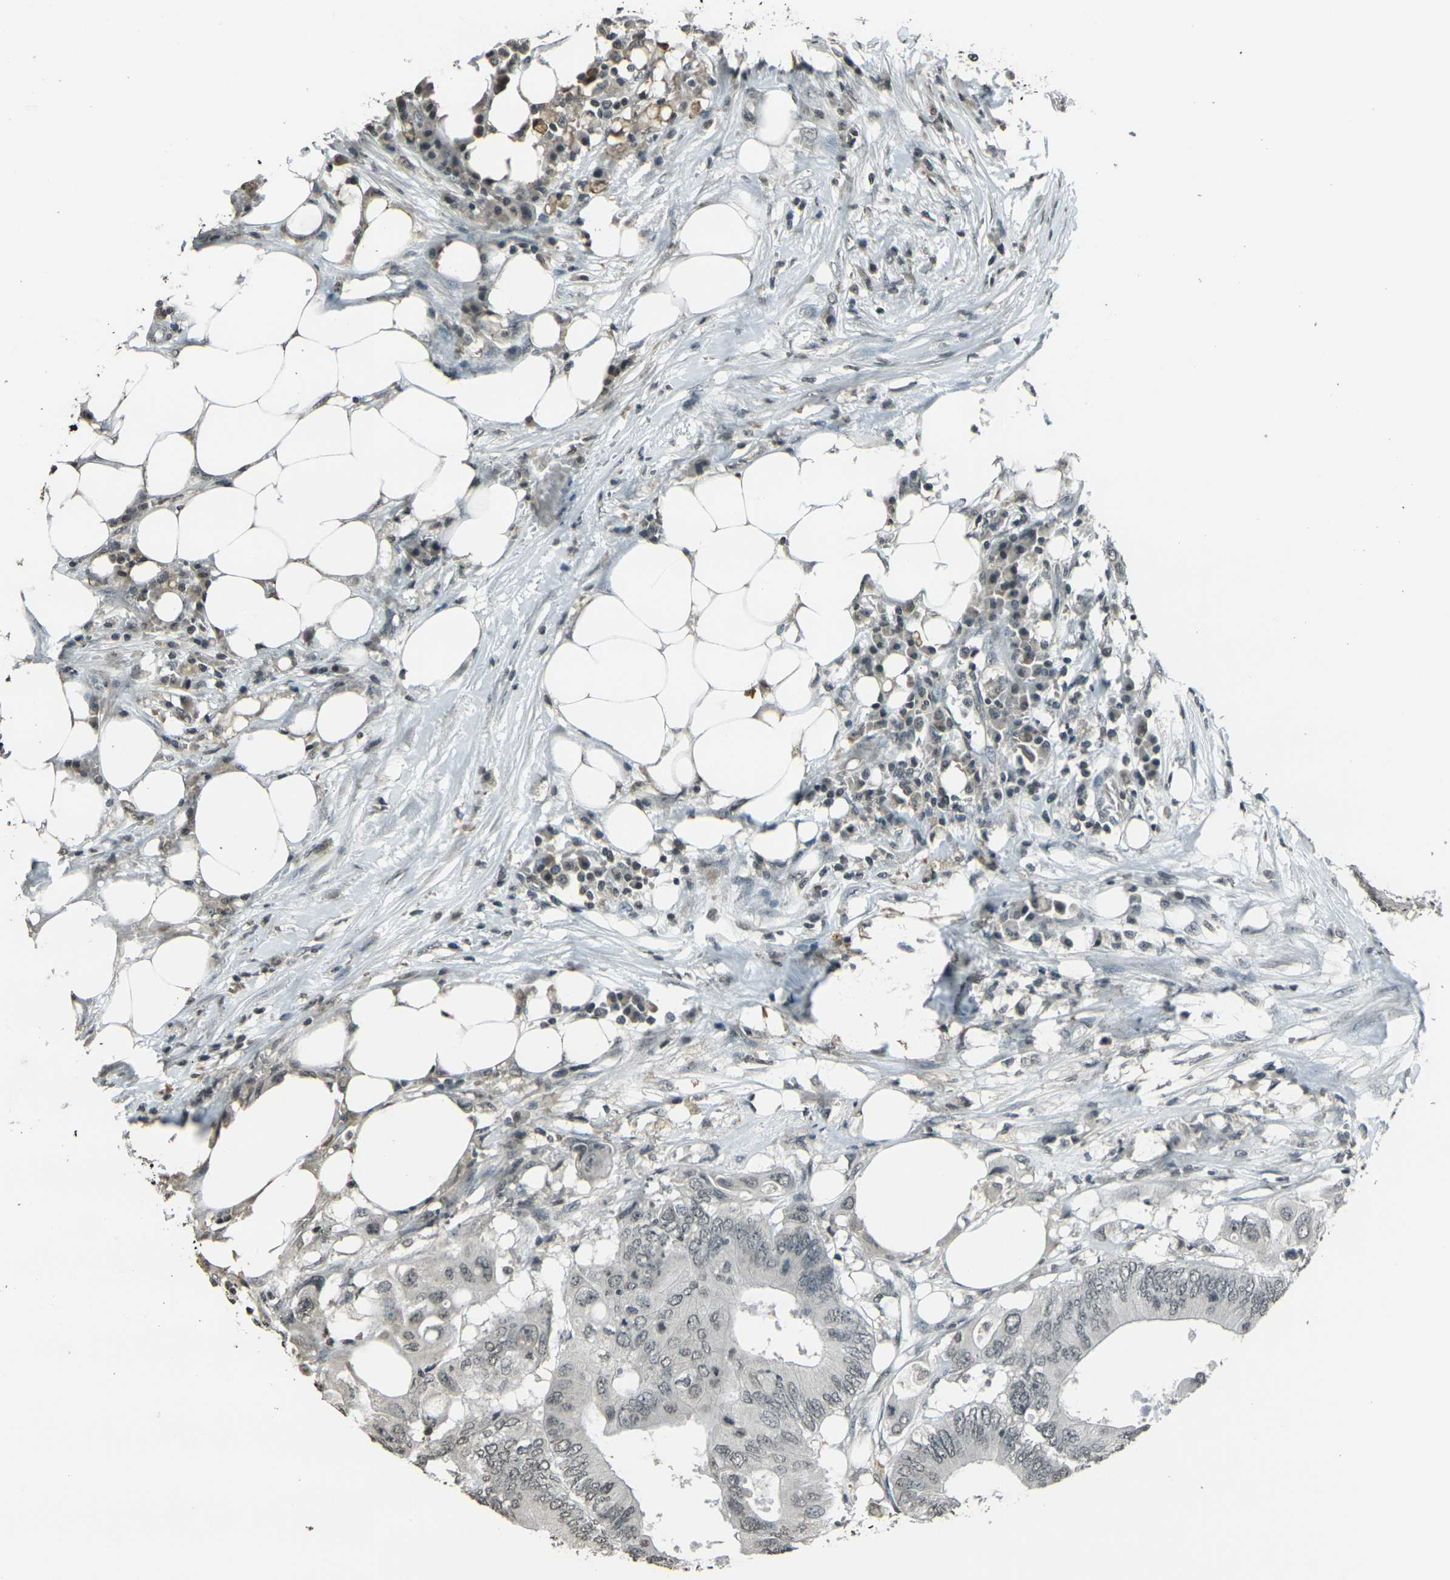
{"staining": {"intensity": "weak", "quantity": "<25%", "location": "nuclear"}, "tissue": "colorectal cancer", "cell_type": "Tumor cells", "image_type": "cancer", "snomed": [{"axis": "morphology", "description": "Adenocarcinoma, NOS"}, {"axis": "topography", "description": "Colon"}], "caption": "This histopathology image is of colorectal adenocarcinoma stained with immunohistochemistry (IHC) to label a protein in brown with the nuclei are counter-stained blue. There is no positivity in tumor cells. The staining was performed using DAB (3,3'-diaminobenzidine) to visualize the protein expression in brown, while the nuclei were stained in blue with hematoxylin (Magnification: 20x).", "gene": "PRPF8", "patient": {"sex": "male", "age": 71}}